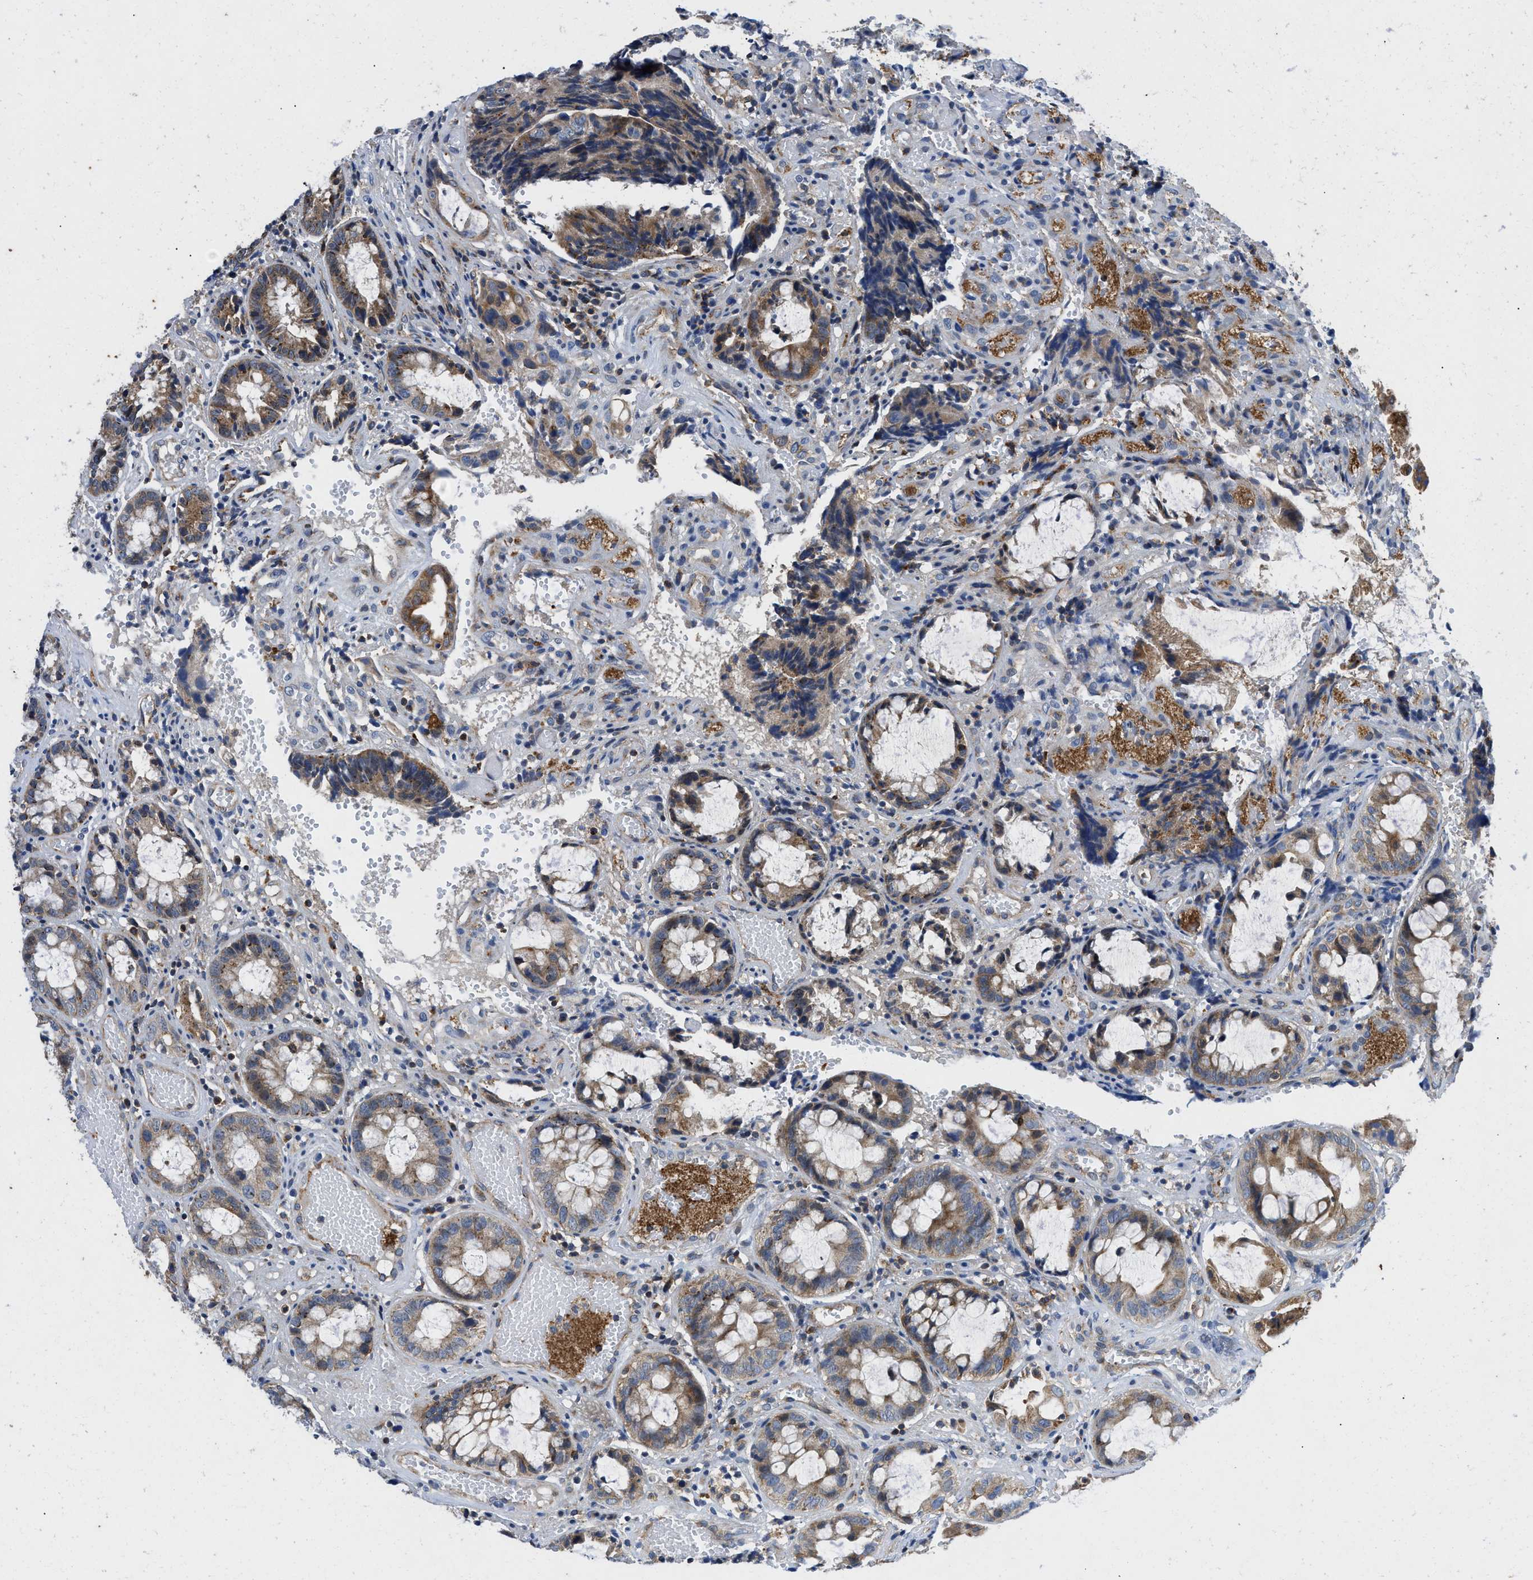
{"staining": {"intensity": "moderate", "quantity": ">75%", "location": "cytoplasmic/membranous"}, "tissue": "colorectal cancer", "cell_type": "Tumor cells", "image_type": "cancer", "snomed": [{"axis": "morphology", "description": "Adenocarcinoma, NOS"}, {"axis": "topography", "description": "Colon"}], "caption": "Protein expression analysis of adenocarcinoma (colorectal) exhibits moderate cytoplasmic/membranous positivity in about >75% of tumor cells. The protein of interest is shown in brown color, while the nuclei are stained blue.", "gene": "ENPP4", "patient": {"sex": "female", "age": 57}}